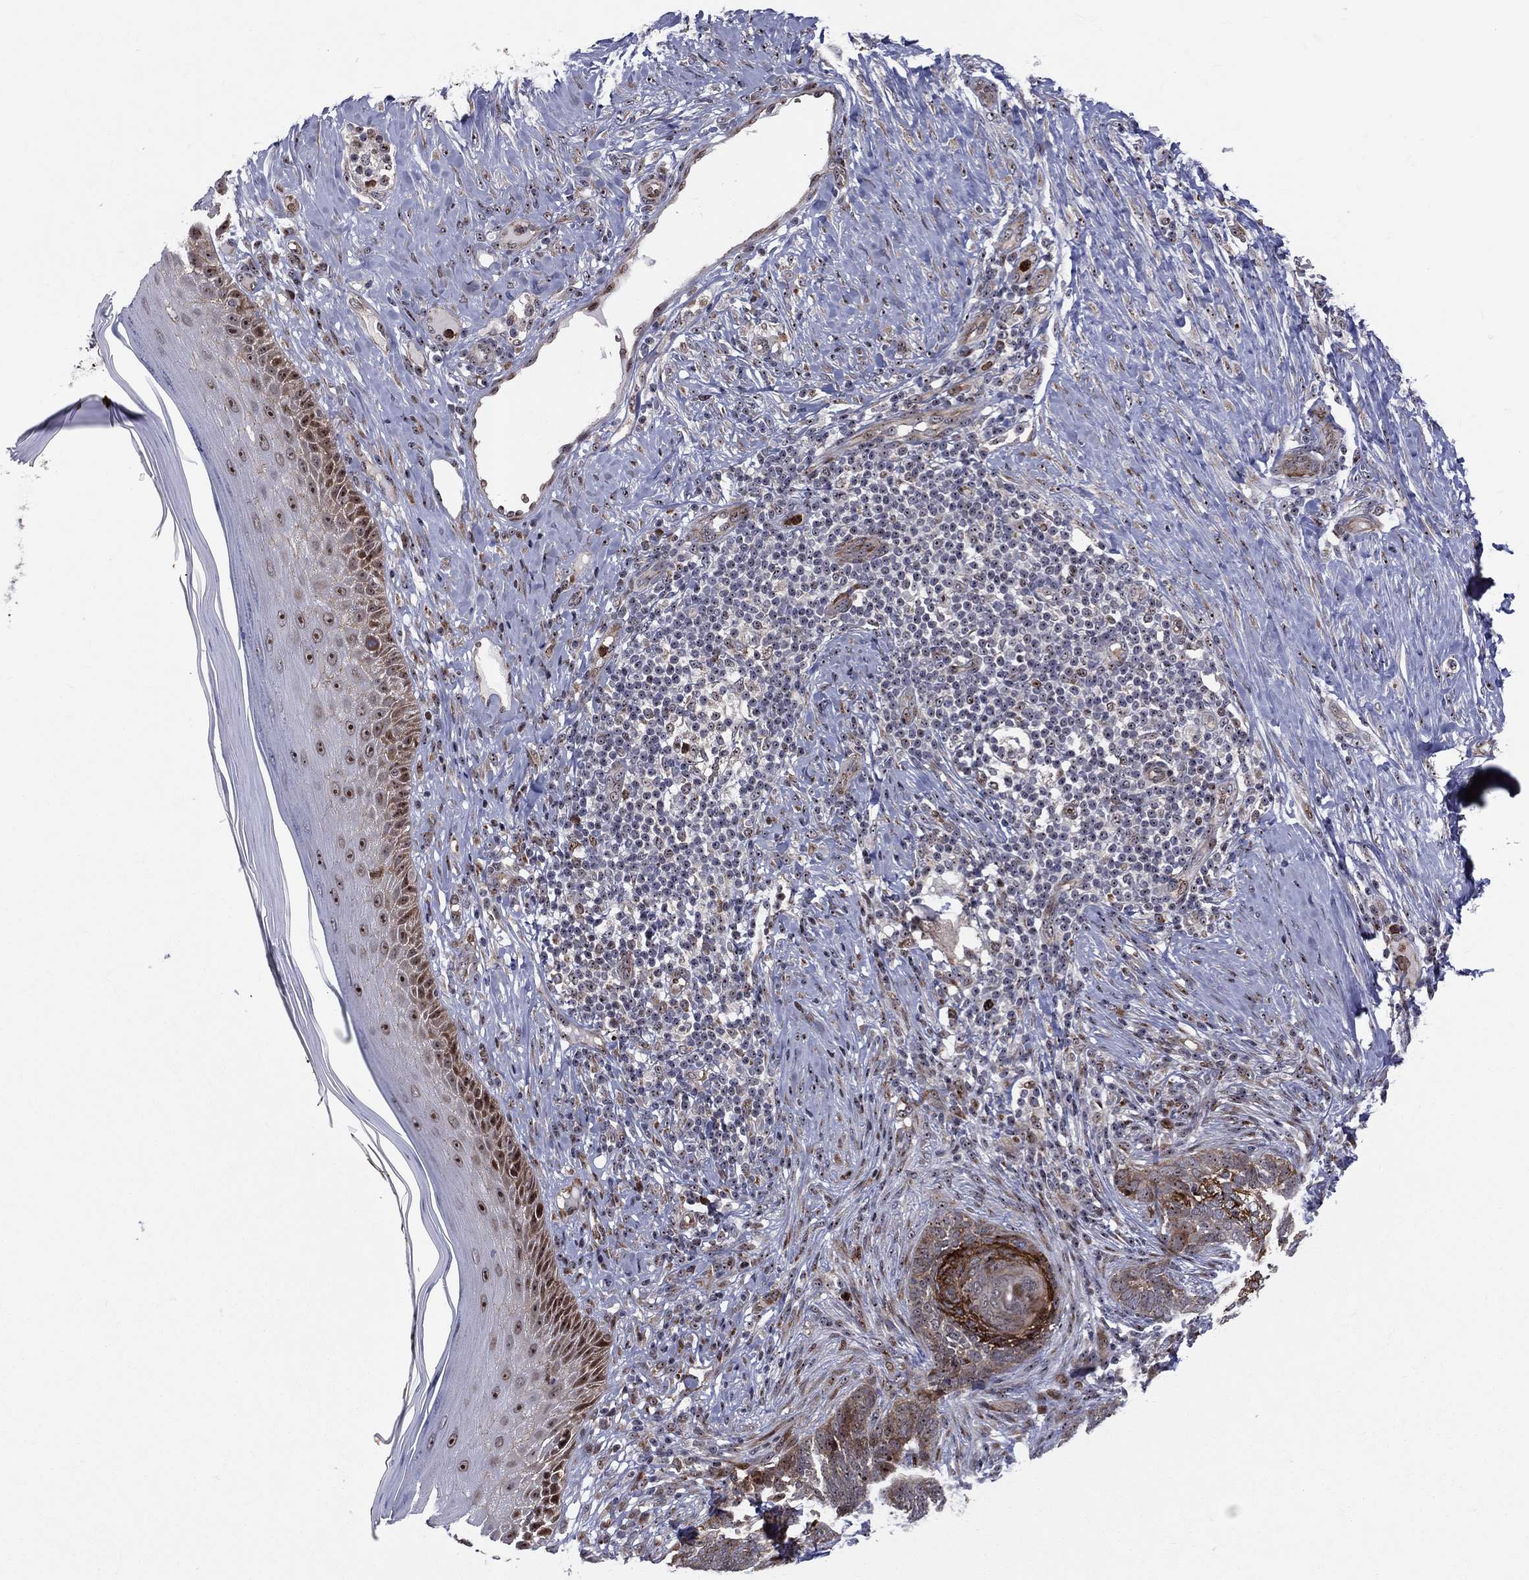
{"staining": {"intensity": "strong", "quantity": "<25%", "location": "cytoplasmic/membranous"}, "tissue": "skin cancer", "cell_type": "Tumor cells", "image_type": "cancer", "snomed": [{"axis": "morphology", "description": "Normal tissue, NOS"}, {"axis": "morphology", "description": "Basal cell carcinoma"}, {"axis": "topography", "description": "Skin"}], "caption": "This is an image of IHC staining of skin basal cell carcinoma, which shows strong expression in the cytoplasmic/membranous of tumor cells.", "gene": "VHL", "patient": {"sex": "male", "age": 46}}